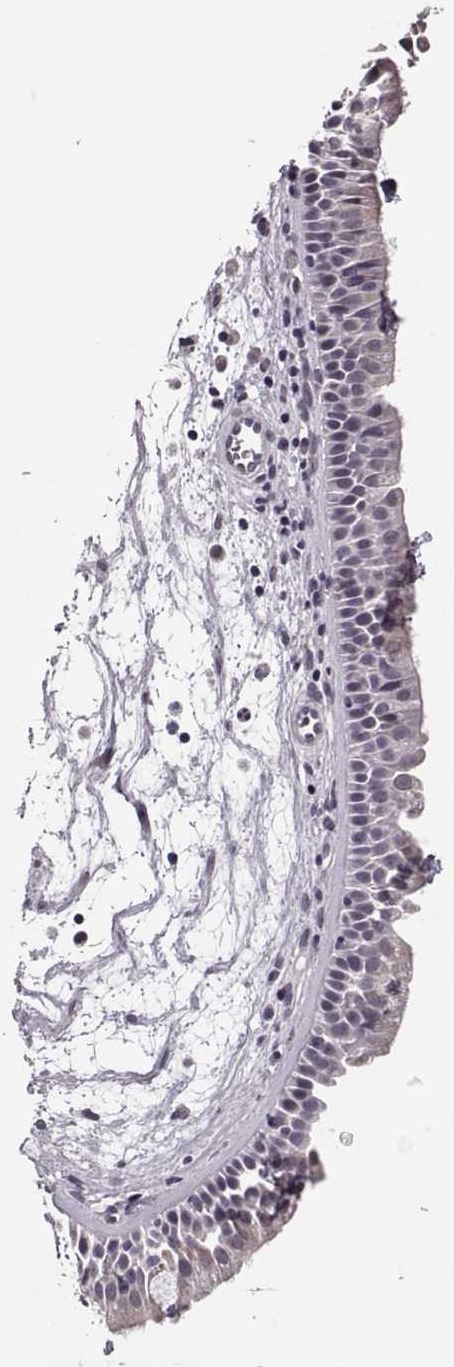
{"staining": {"intensity": "negative", "quantity": "none", "location": "none"}, "tissue": "nasopharynx", "cell_type": "Respiratory epithelial cells", "image_type": "normal", "snomed": [{"axis": "morphology", "description": "Normal tissue, NOS"}, {"axis": "topography", "description": "Nasopharynx"}], "caption": "High power microscopy micrograph of an immunohistochemistry (IHC) image of normal nasopharynx, revealing no significant expression in respiratory epithelial cells. (Stains: DAB (3,3'-diaminobenzidine) immunohistochemistry with hematoxylin counter stain, Microscopy: brightfield microscopy at high magnification).", "gene": "LIN28A", "patient": {"sex": "female", "age": 68}}